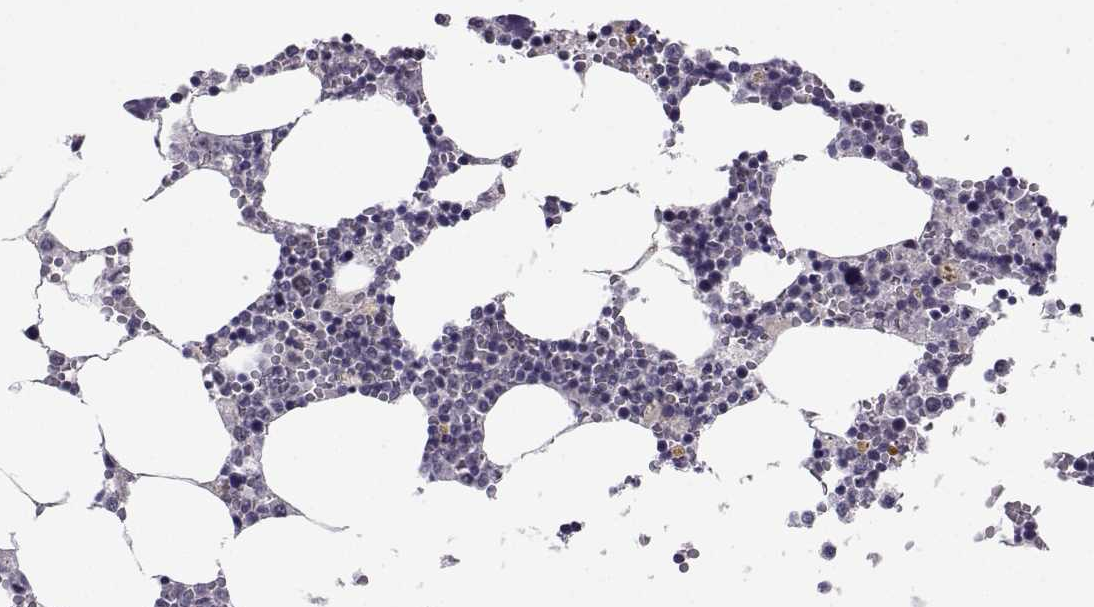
{"staining": {"intensity": "negative", "quantity": "none", "location": "none"}, "tissue": "bone marrow", "cell_type": "Hematopoietic cells", "image_type": "normal", "snomed": [{"axis": "morphology", "description": "Normal tissue, NOS"}, {"axis": "topography", "description": "Bone marrow"}], "caption": "Hematopoietic cells are negative for brown protein staining in unremarkable bone marrow. (Stains: DAB IHC with hematoxylin counter stain, Microscopy: brightfield microscopy at high magnification).", "gene": "MED26", "patient": {"sex": "female", "age": 64}}